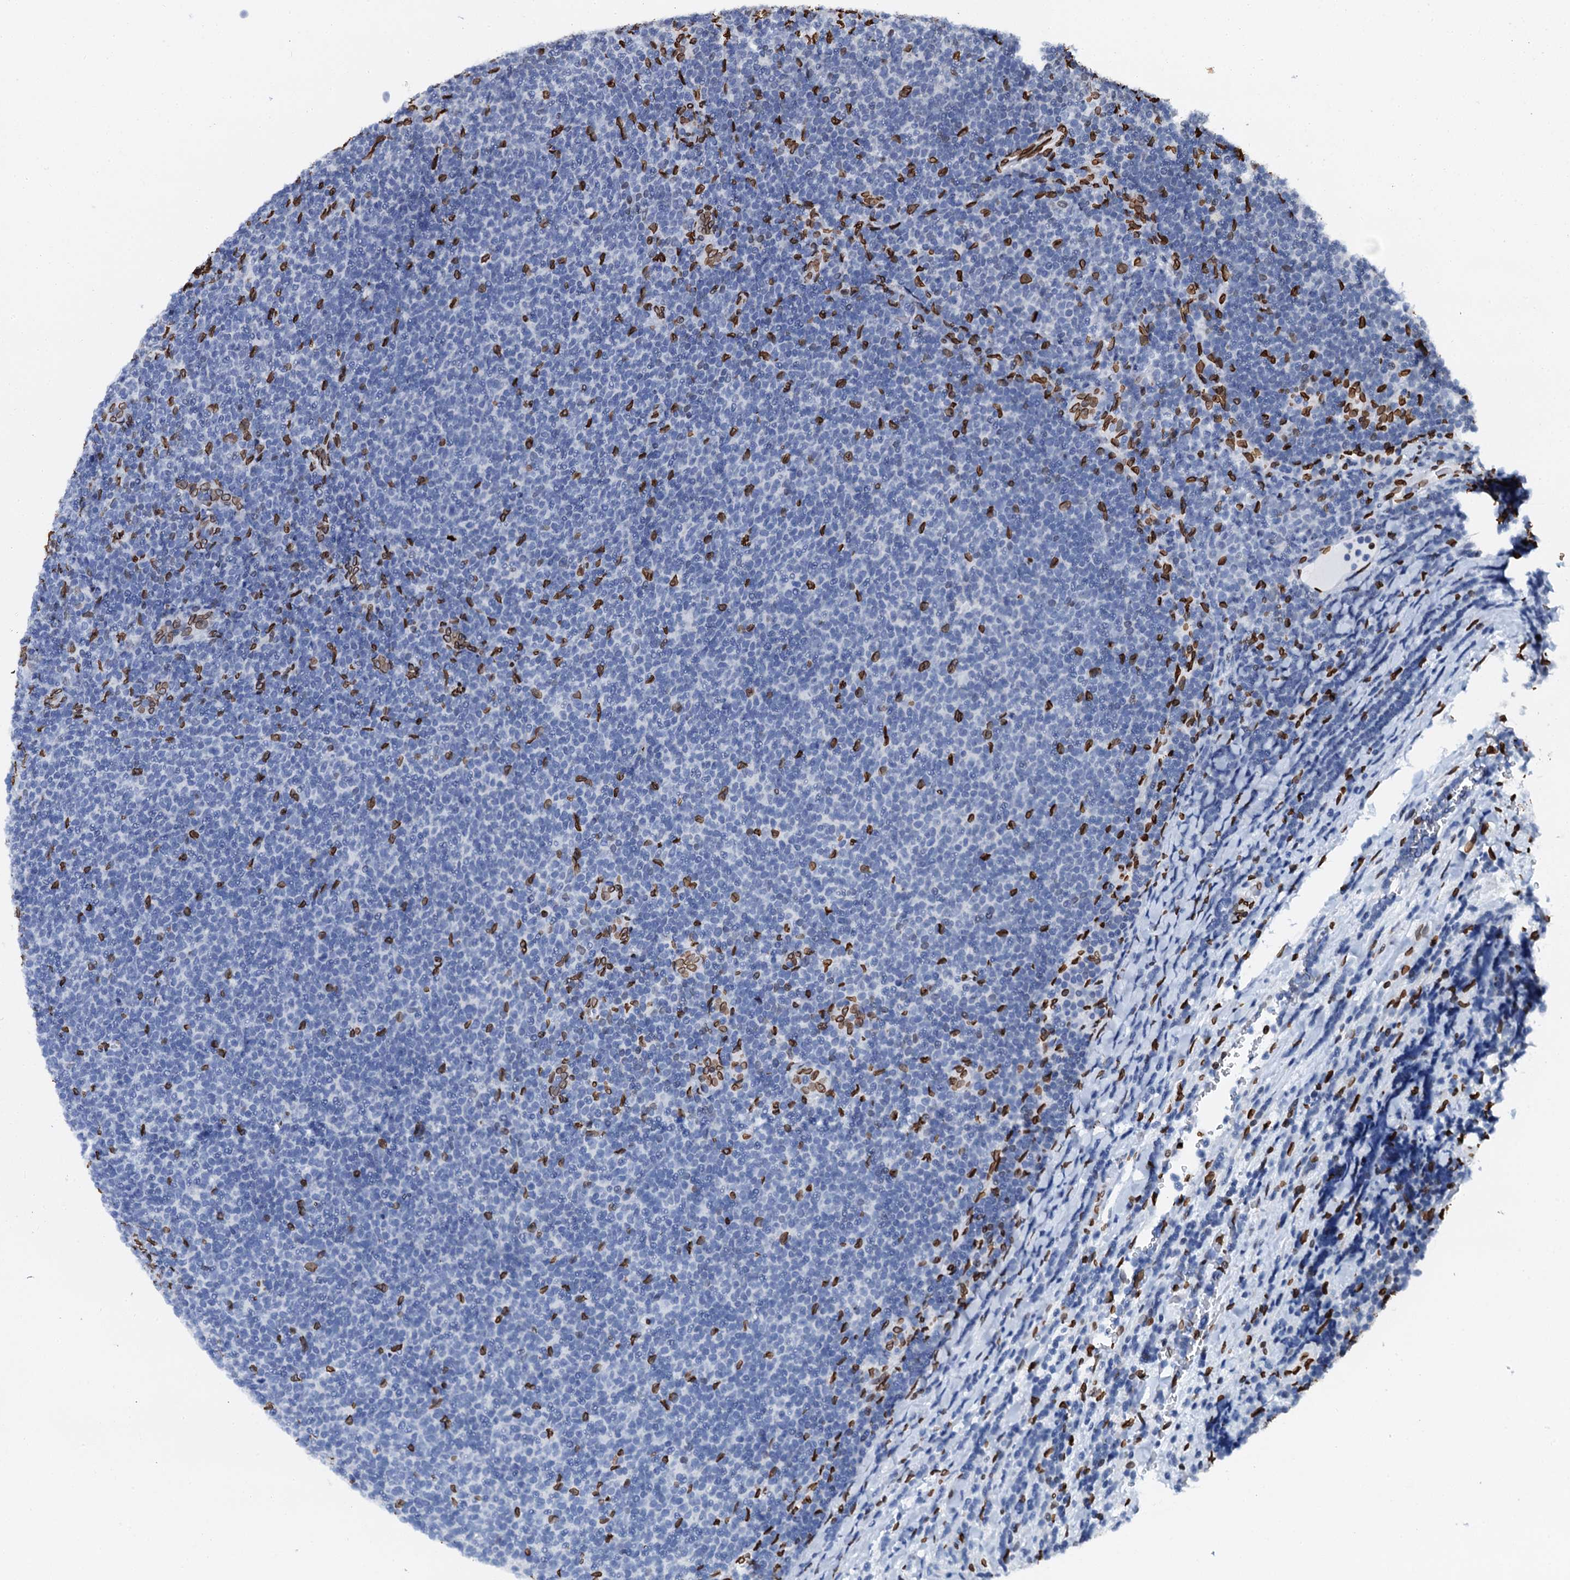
{"staining": {"intensity": "moderate", "quantity": "<25%", "location": "nuclear"}, "tissue": "lymphoma", "cell_type": "Tumor cells", "image_type": "cancer", "snomed": [{"axis": "morphology", "description": "Malignant lymphoma, non-Hodgkin's type, Low grade"}, {"axis": "topography", "description": "Lymph node"}], "caption": "Brown immunohistochemical staining in lymphoma exhibits moderate nuclear staining in approximately <25% of tumor cells.", "gene": "KATNAL2", "patient": {"sex": "male", "age": 66}}